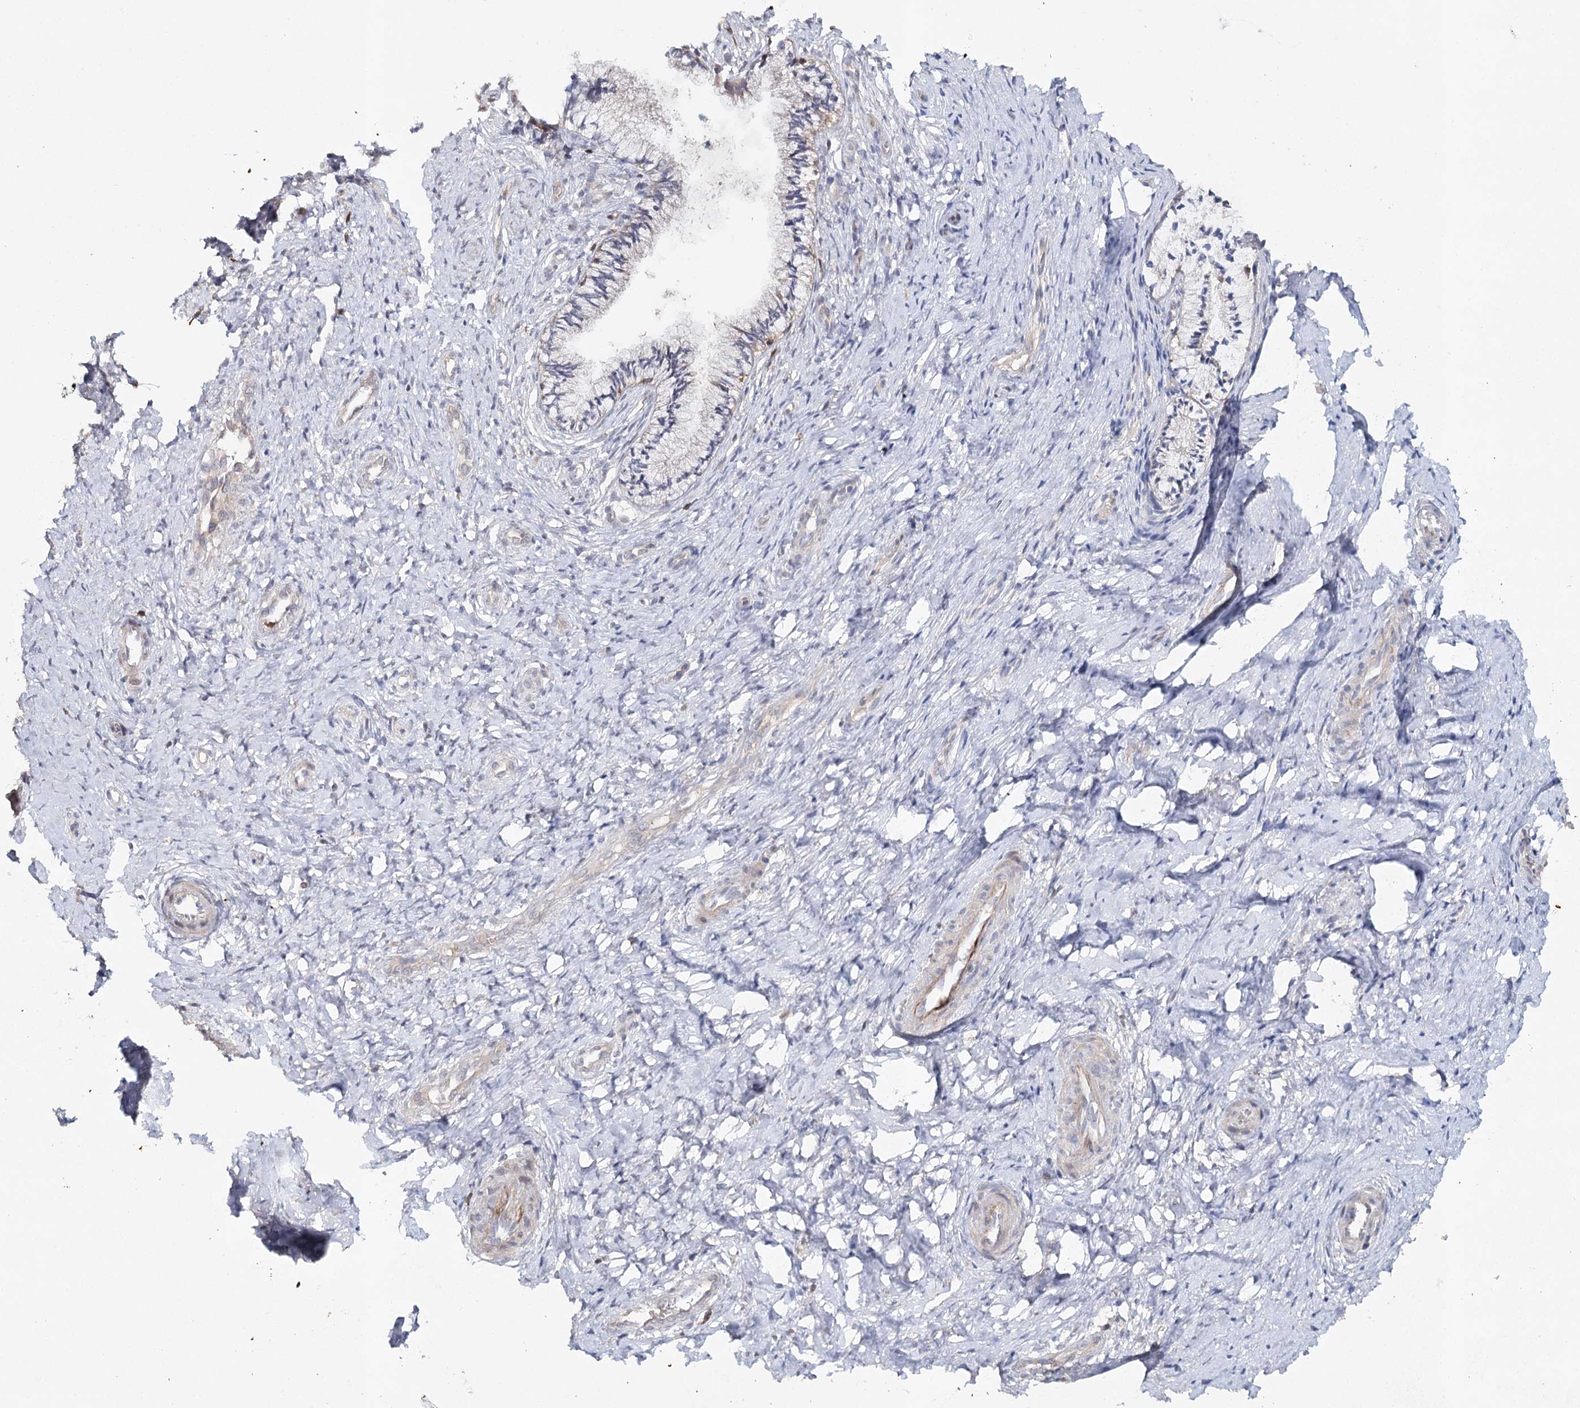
{"staining": {"intensity": "negative", "quantity": "none", "location": "none"}, "tissue": "cervix", "cell_type": "Glandular cells", "image_type": "normal", "snomed": [{"axis": "morphology", "description": "Normal tissue, NOS"}, {"axis": "topography", "description": "Cervix"}], "caption": "This is an immunohistochemistry (IHC) image of normal cervix. There is no staining in glandular cells.", "gene": "SLC41A2", "patient": {"sex": "female", "age": 36}}